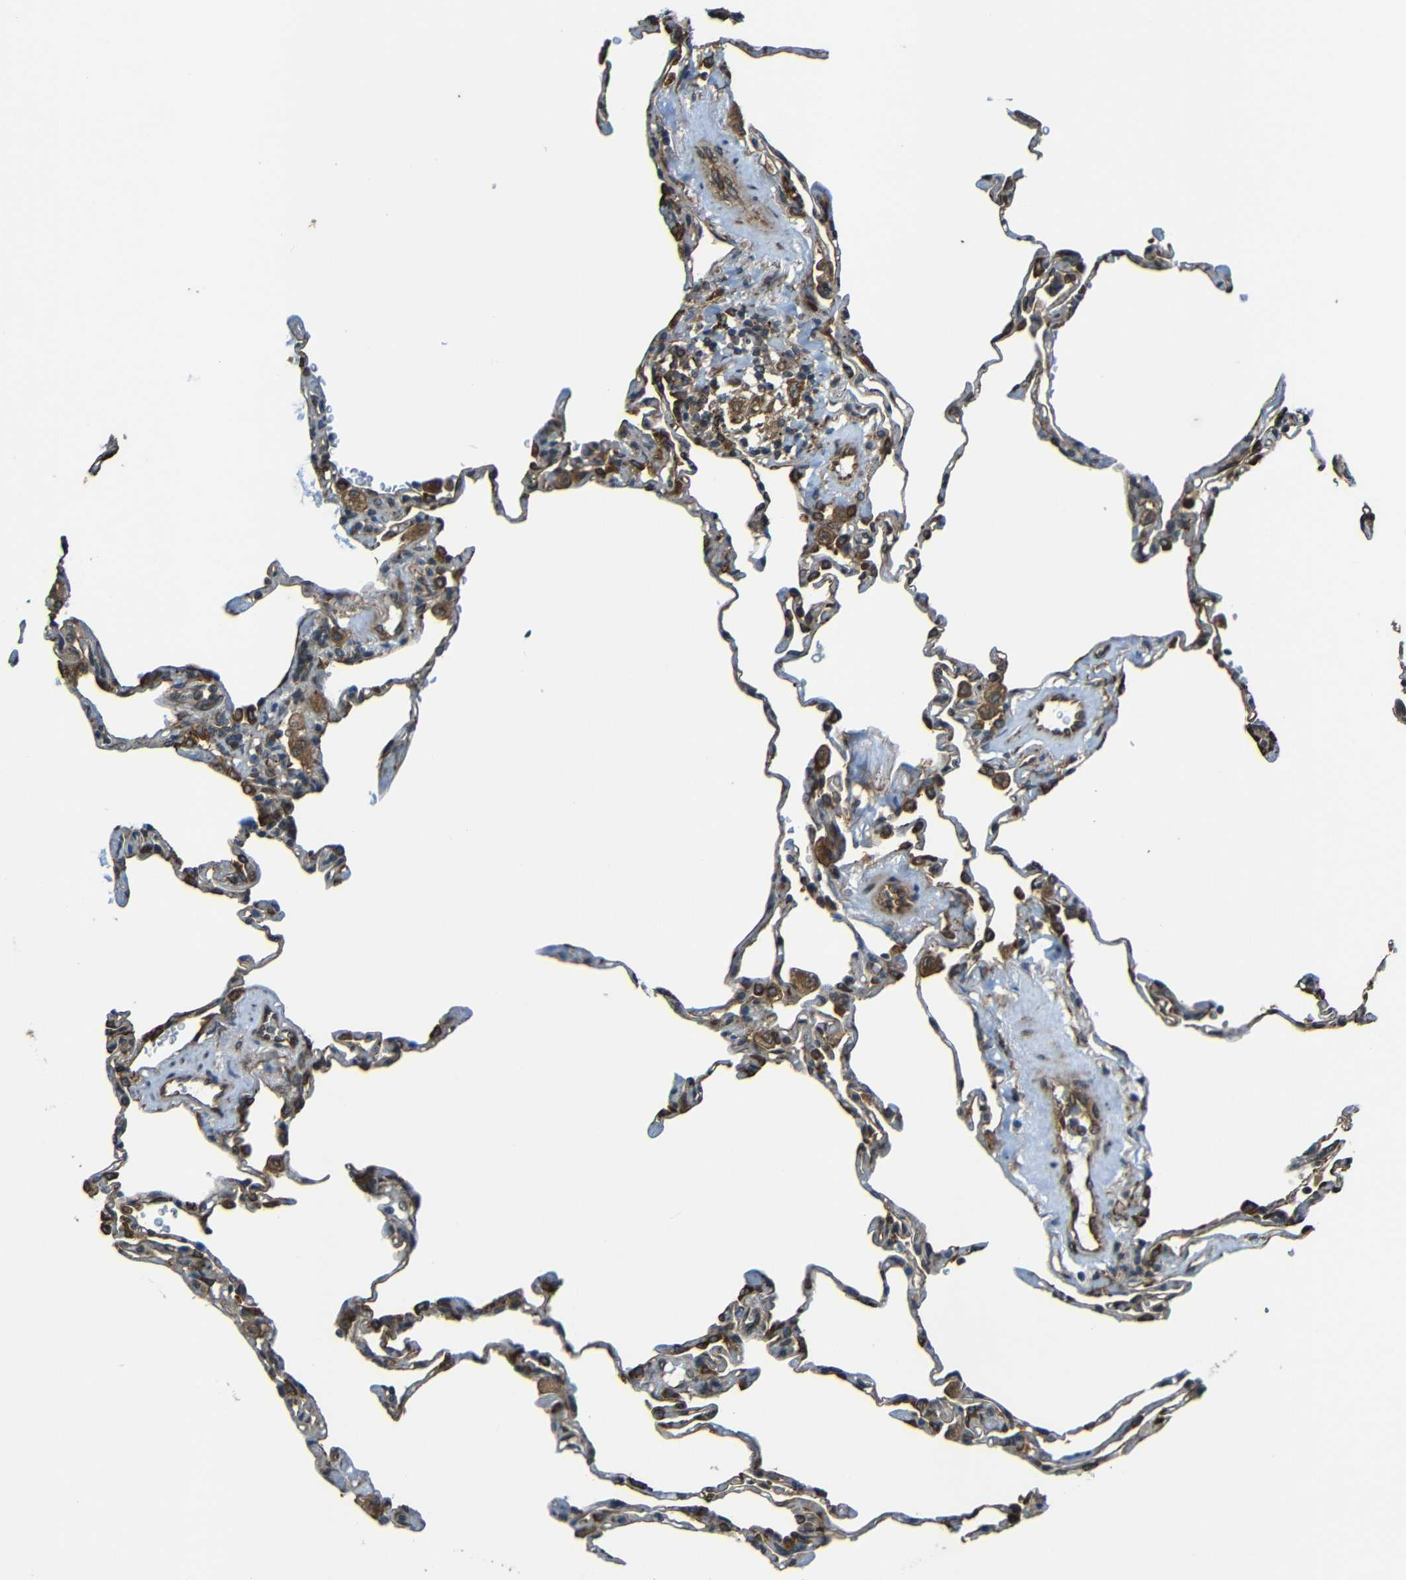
{"staining": {"intensity": "strong", "quantity": "25%-75%", "location": "cytoplasmic/membranous"}, "tissue": "lung", "cell_type": "Alveolar cells", "image_type": "normal", "snomed": [{"axis": "morphology", "description": "Normal tissue, NOS"}, {"axis": "topography", "description": "Lung"}], "caption": "Immunohistochemical staining of benign lung reveals 25%-75% levels of strong cytoplasmic/membranous protein staining in approximately 25%-75% of alveolar cells. The staining was performed using DAB (3,3'-diaminobenzidine), with brown indicating positive protein expression. Nuclei are stained blue with hematoxylin.", "gene": "VAPB", "patient": {"sex": "male", "age": 59}}